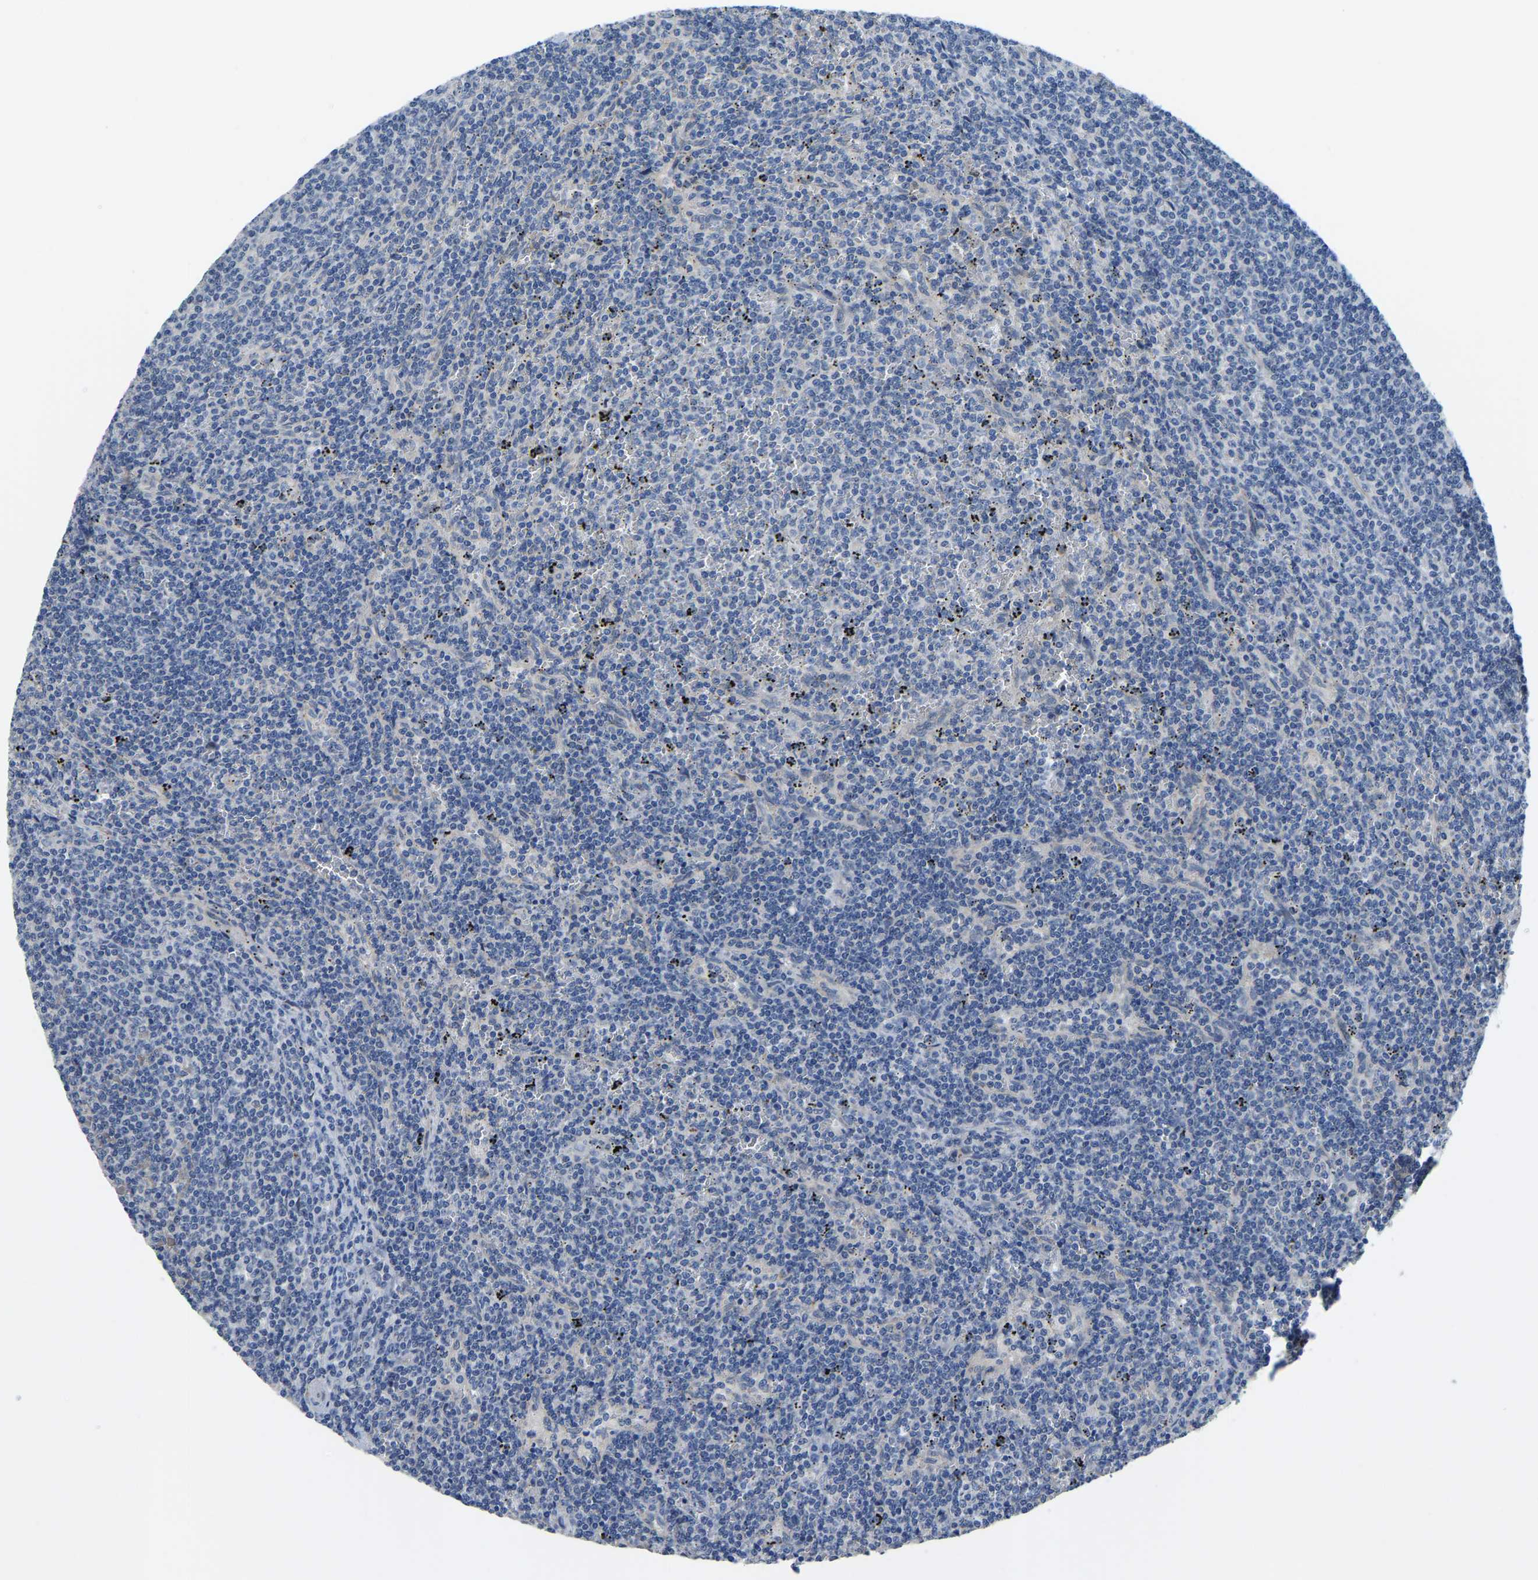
{"staining": {"intensity": "negative", "quantity": "none", "location": "none"}, "tissue": "lymphoma", "cell_type": "Tumor cells", "image_type": "cancer", "snomed": [{"axis": "morphology", "description": "Malignant lymphoma, non-Hodgkin's type, Low grade"}, {"axis": "topography", "description": "Spleen"}], "caption": "This is an immunohistochemistry (IHC) image of human malignant lymphoma, non-Hodgkin's type (low-grade). There is no staining in tumor cells.", "gene": "HIGD2B", "patient": {"sex": "female", "age": 50}}